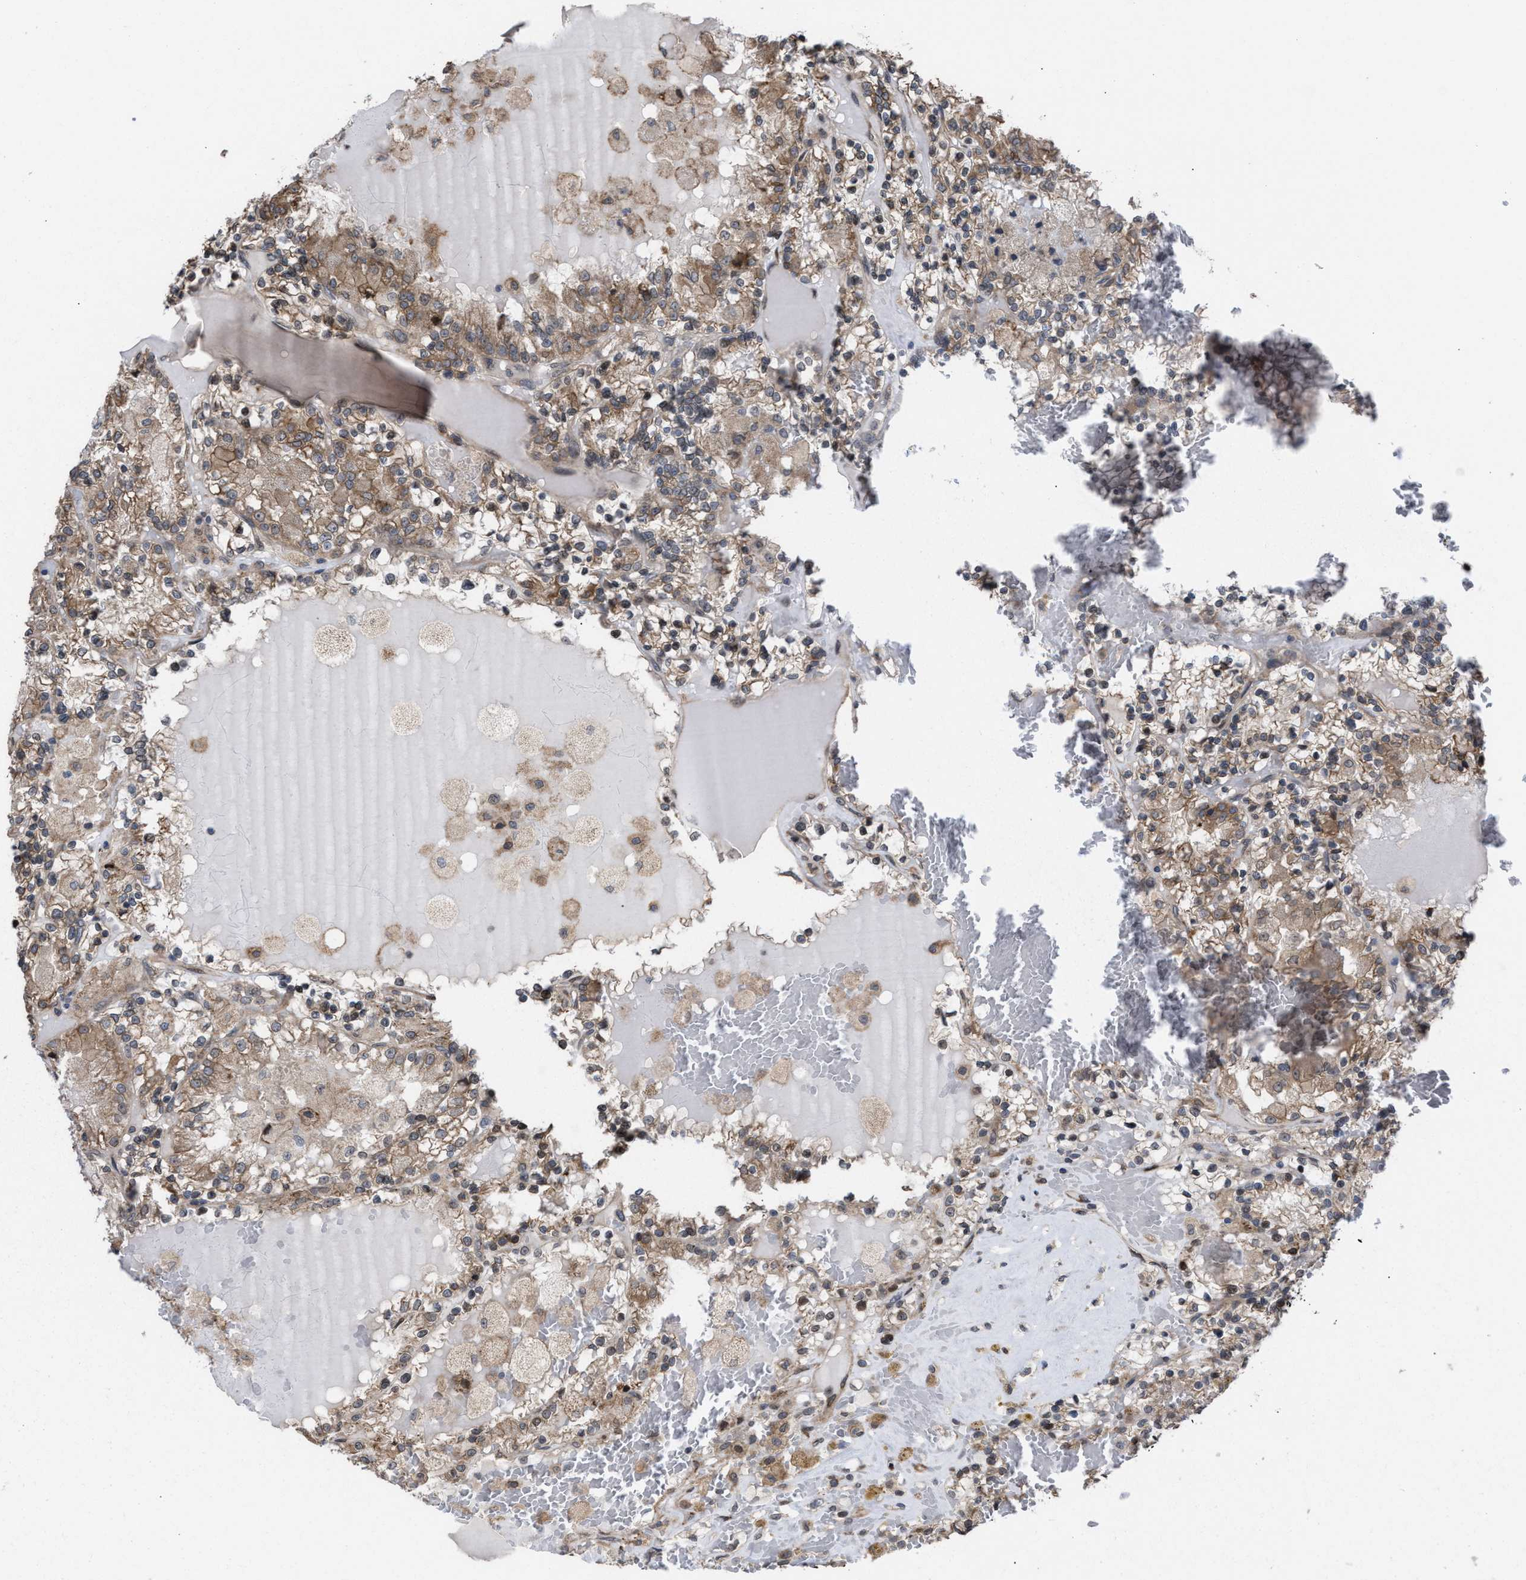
{"staining": {"intensity": "moderate", "quantity": ">75%", "location": "cytoplasmic/membranous"}, "tissue": "renal cancer", "cell_type": "Tumor cells", "image_type": "cancer", "snomed": [{"axis": "morphology", "description": "Adenocarcinoma, NOS"}, {"axis": "topography", "description": "Kidney"}], "caption": "Immunohistochemical staining of renal adenocarcinoma displays medium levels of moderate cytoplasmic/membranous expression in approximately >75% of tumor cells.", "gene": "TP53BP2", "patient": {"sex": "female", "age": 56}}